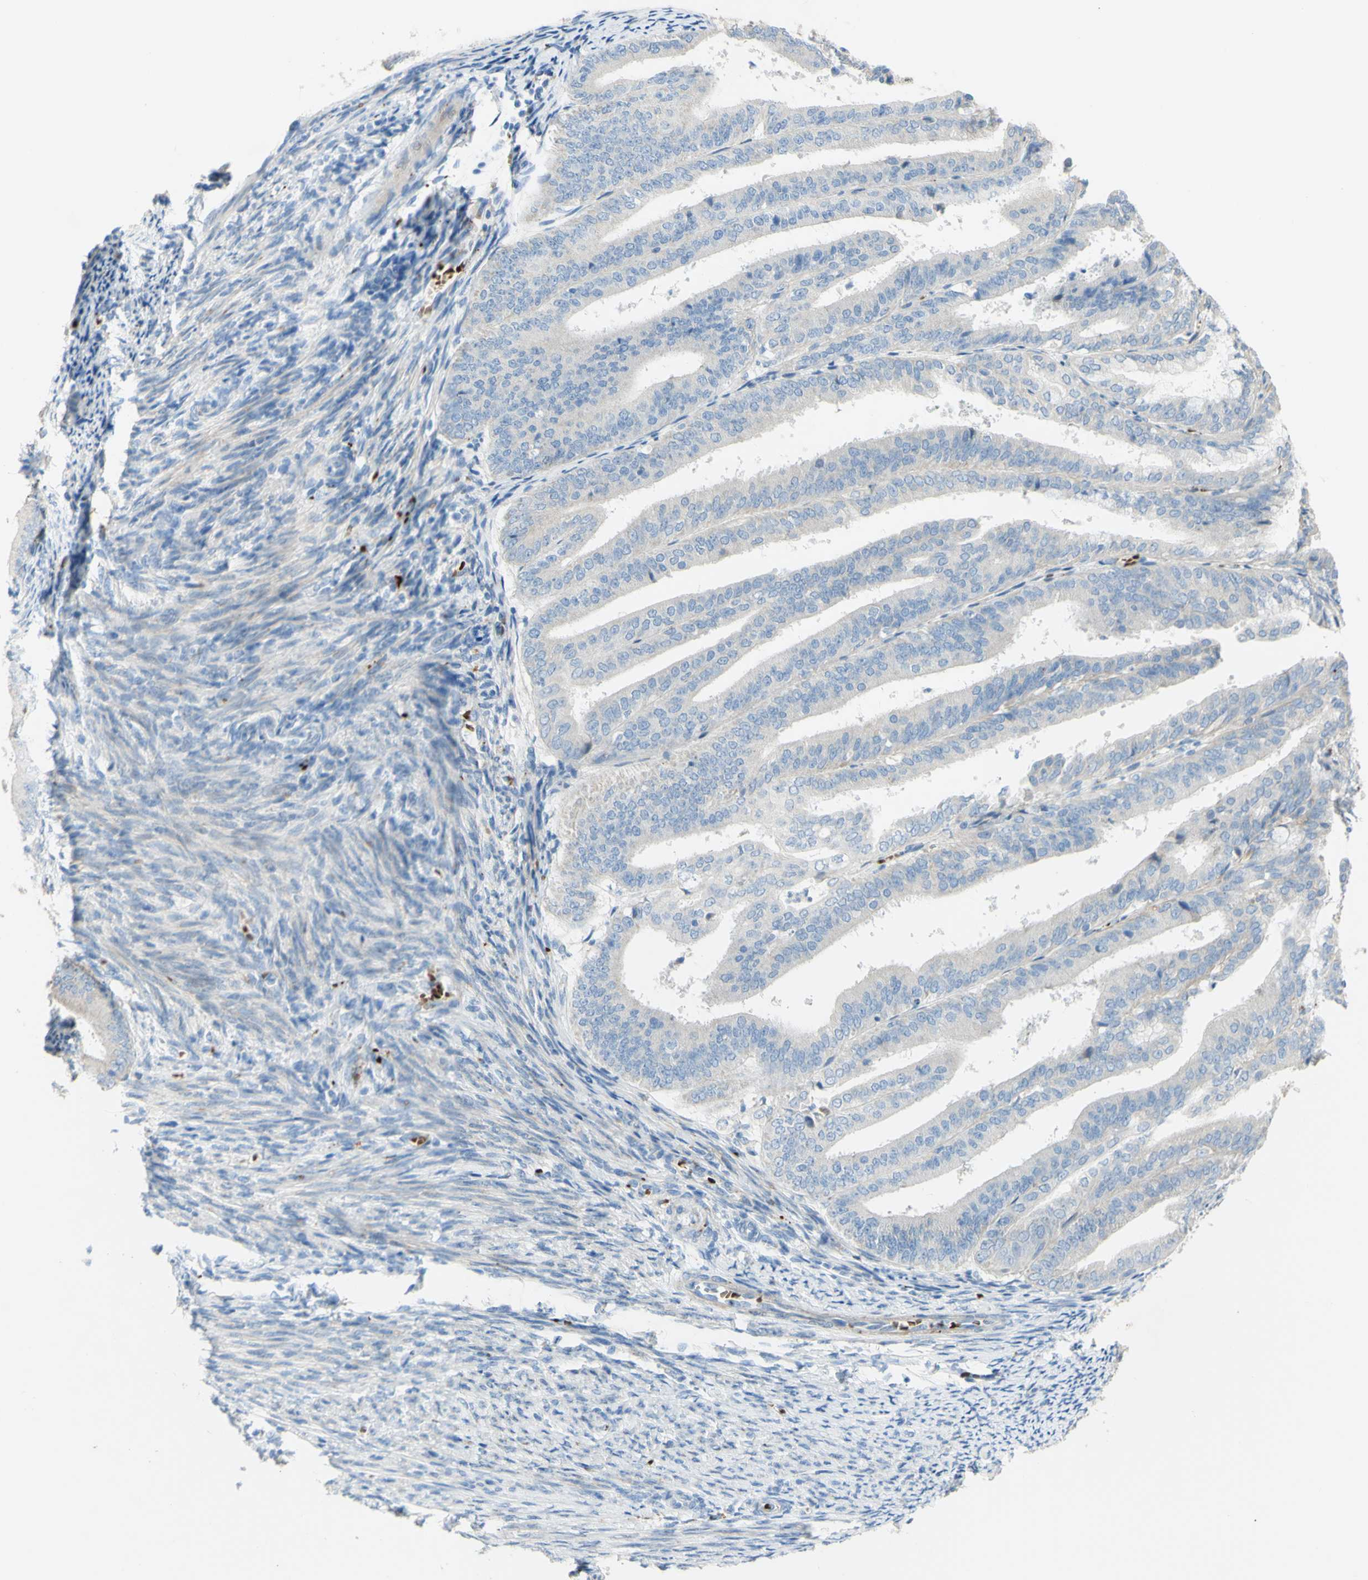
{"staining": {"intensity": "negative", "quantity": "none", "location": "none"}, "tissue": "endometrial cancer", "cell_type": "Tumor cells", "image_type": "cancer", "snomed": [{"axis": "morphology", "description": "Adenocarcinoma, NOS"}, {"axis": "topography", "description": "Endometrium"}], "caption": "Immunohistochemistry (IHC) of endometrial cancer reveals no expression in tumor cells.", "gene": "GAN", "patient": {"sex": "female", "age": 63}}